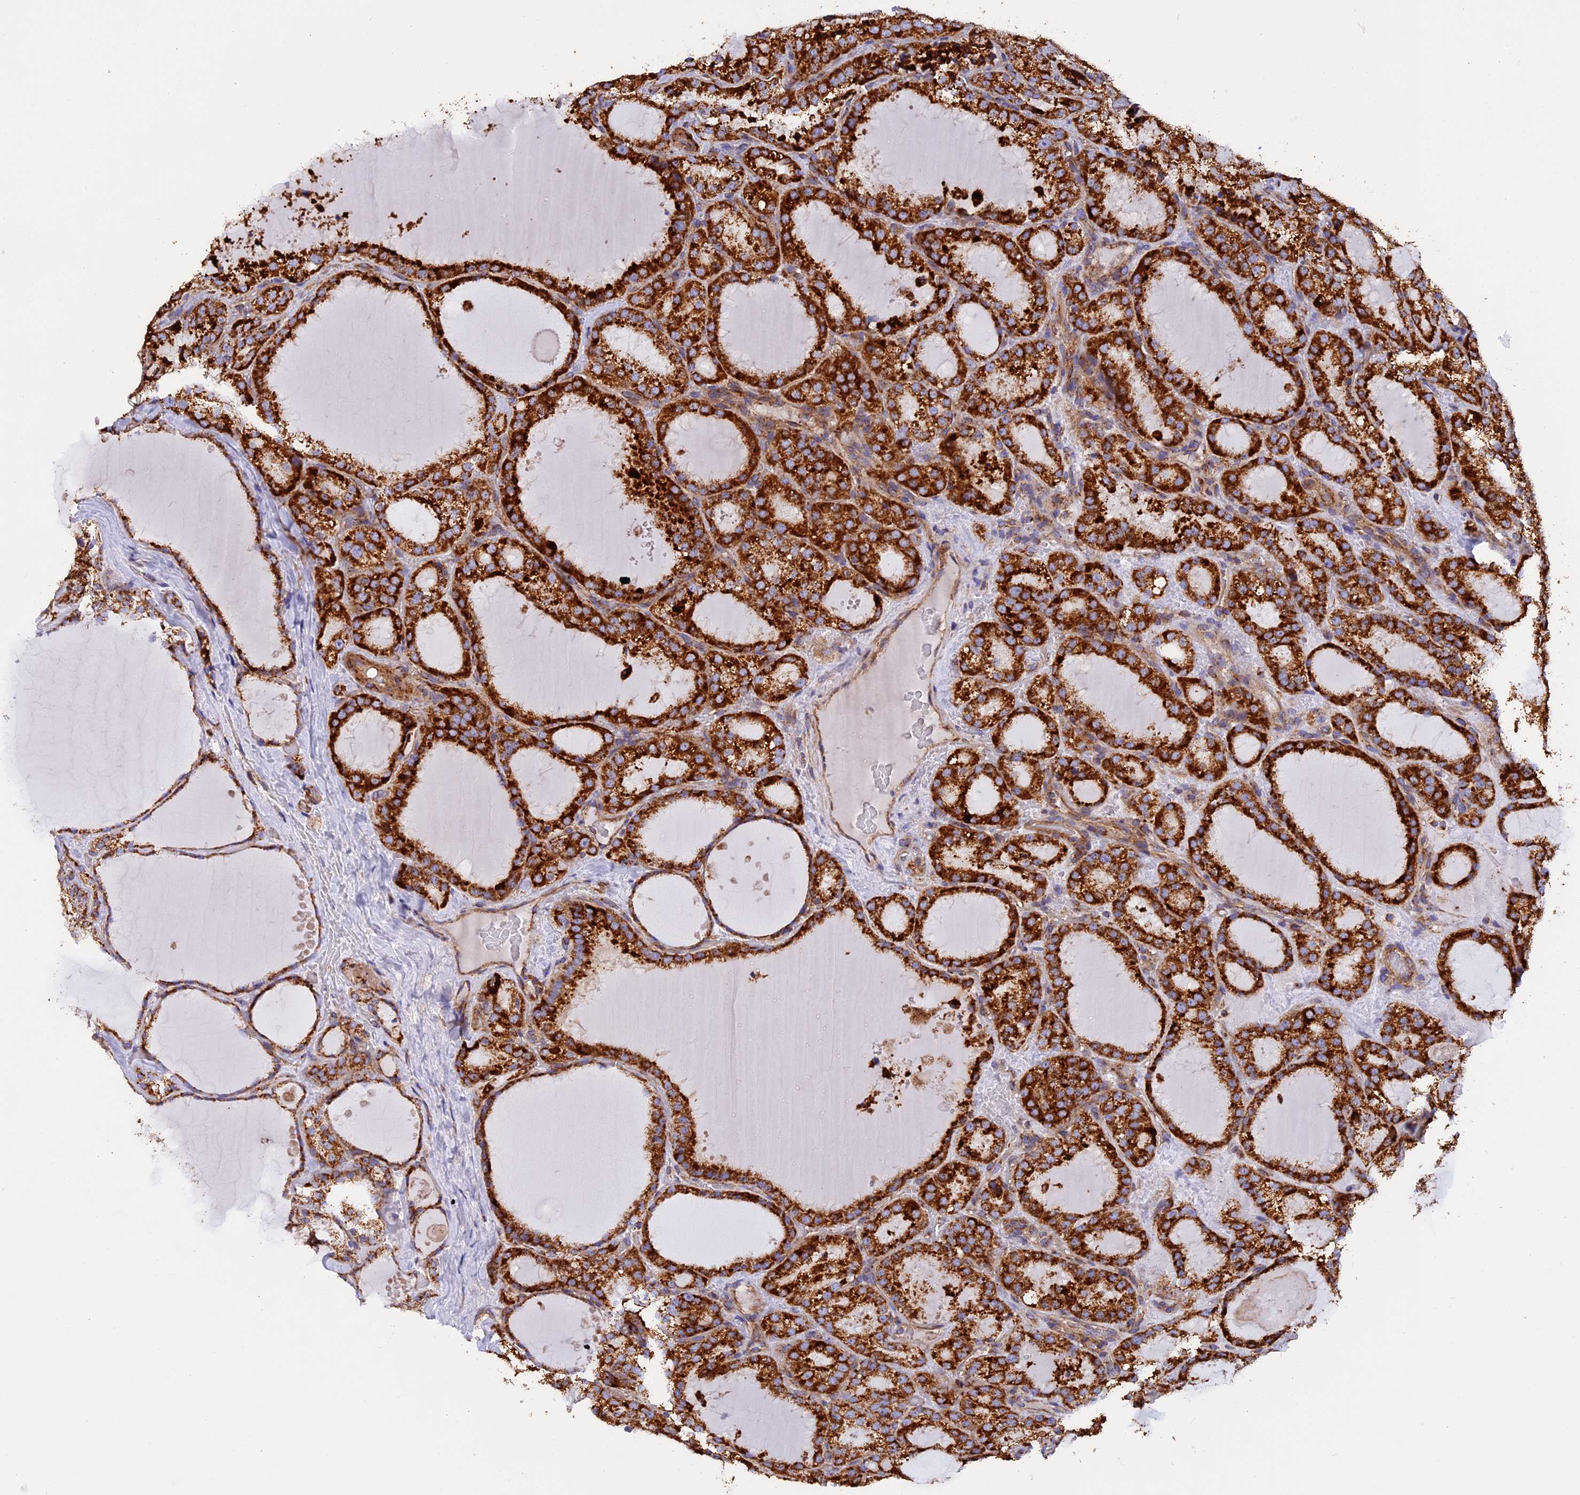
{"staining": {"intensity": "strong", "quantity": ">75%", "location": "cytoplasmic/membranous"}, "tissue": "thyroid cancer", "cell_type": "Tumor cells", "image_type": "cancer", "snomed": [{"axis": "morphology", "description": "Papillary adenocarcinoma, NOS"}, {"axis": "topography", "description": "Thyroid gland"}], "caption": "This photomicrograph demonstrates IHC staining of thyroid cancer (papillary adenocarcinoma), with high strong cytoplasmic/membranous staining in approximately >75% of tumor cells.", "gene": "UQCRB", "patient": {"sex": "male", "age": 77}}